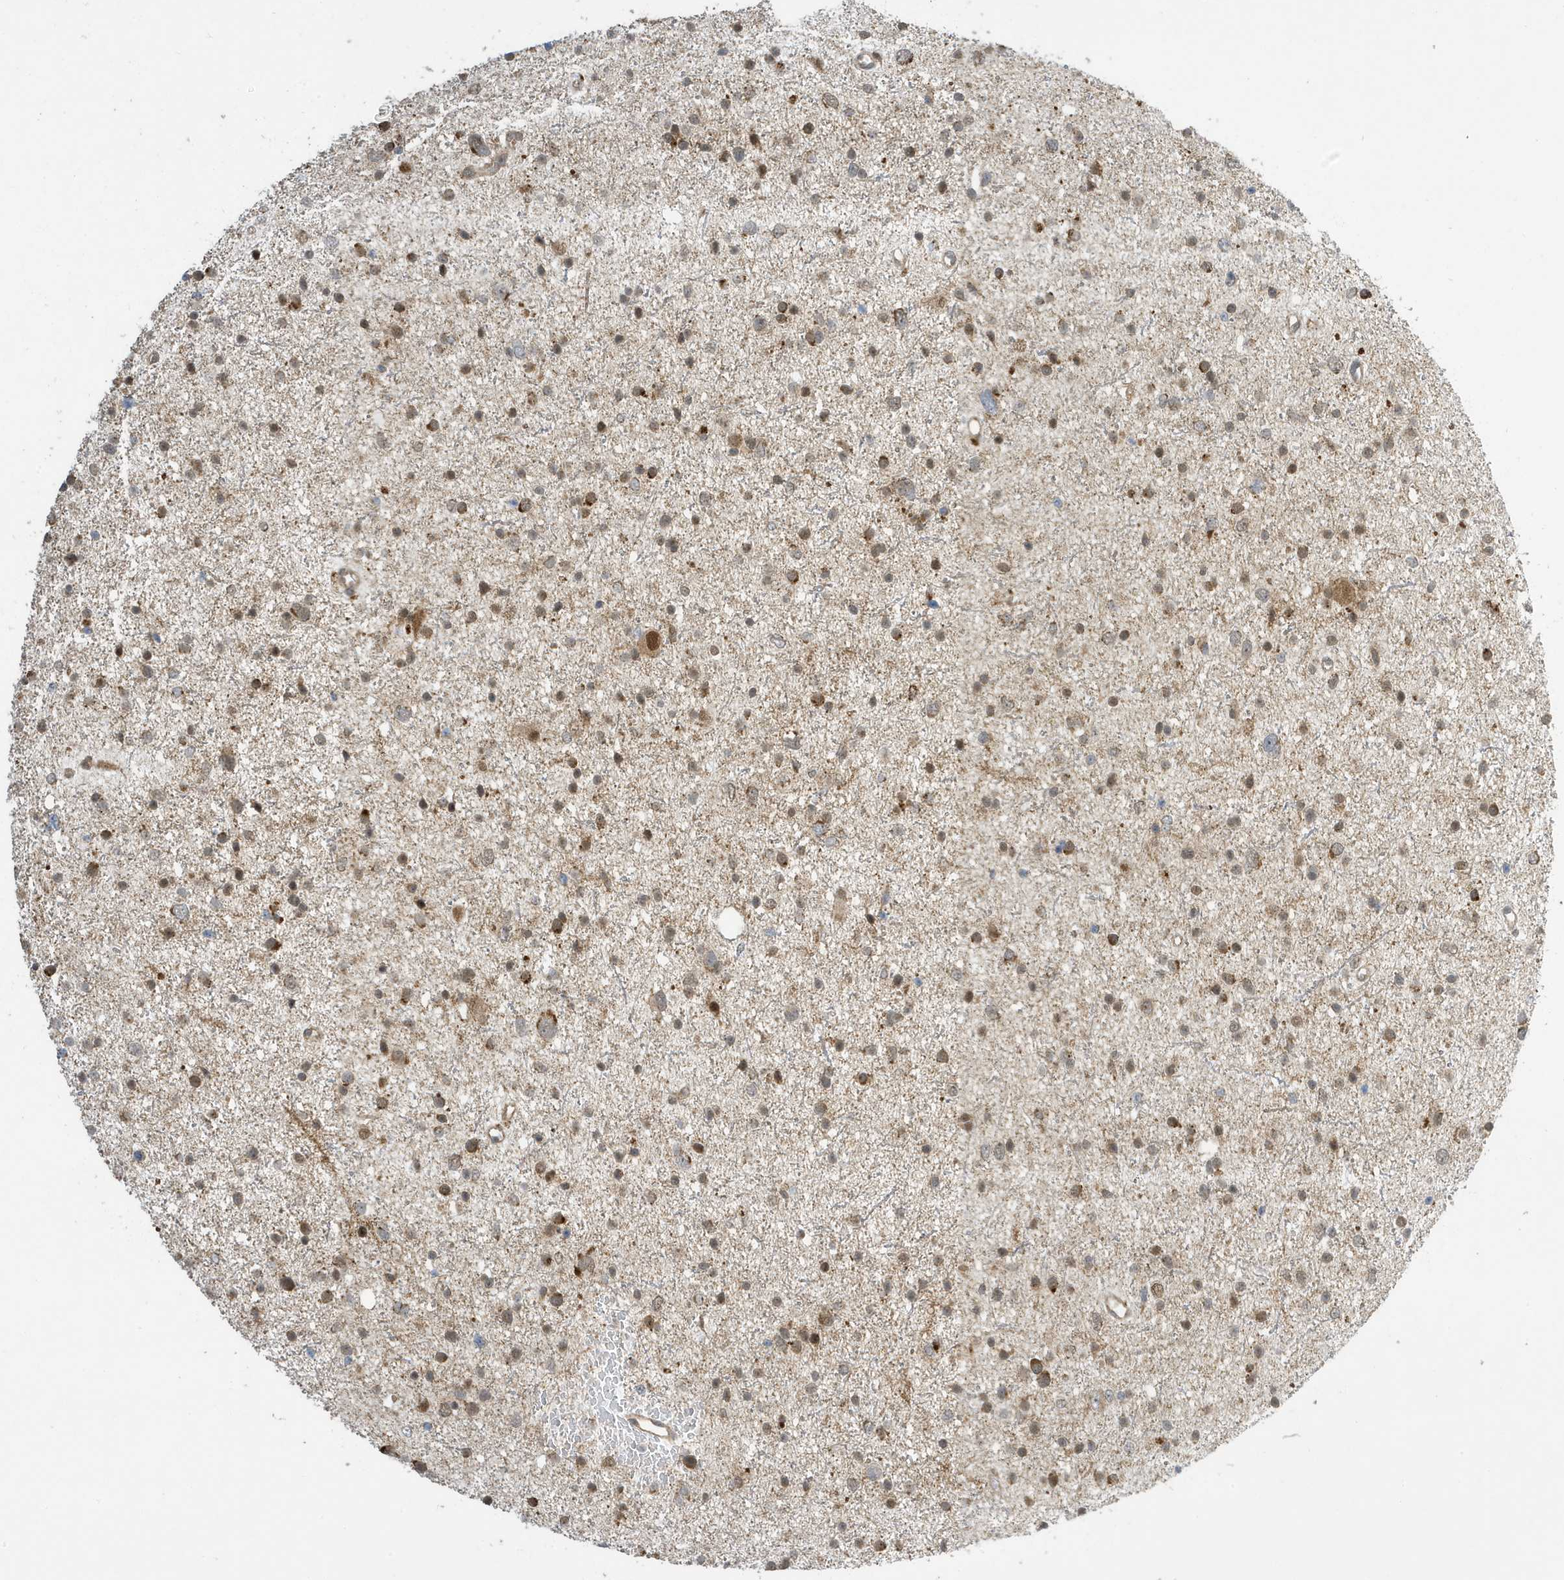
{"staining": {"intensity": "moderate", "quantity": "25%-75%", "location": "cytoplasmic/membranous"}, "tissue": "glioma", "cell_type": "Tumor cells", "image_type": "cancer", "snomed": [{"axis": "morphology", "description": "Glioma, malignant, Low grade"}, {"axis": "topography", "description": "Brain"}], "caption": "Human low-grade glioma (malignant) stained for a protein (brown) displays moderate cytoplasmic/membranous positive expression in approximately 25%-75% of tumor cells.", "gene": "NCOA7", "patient": {"sex": "female", "age": 37}}